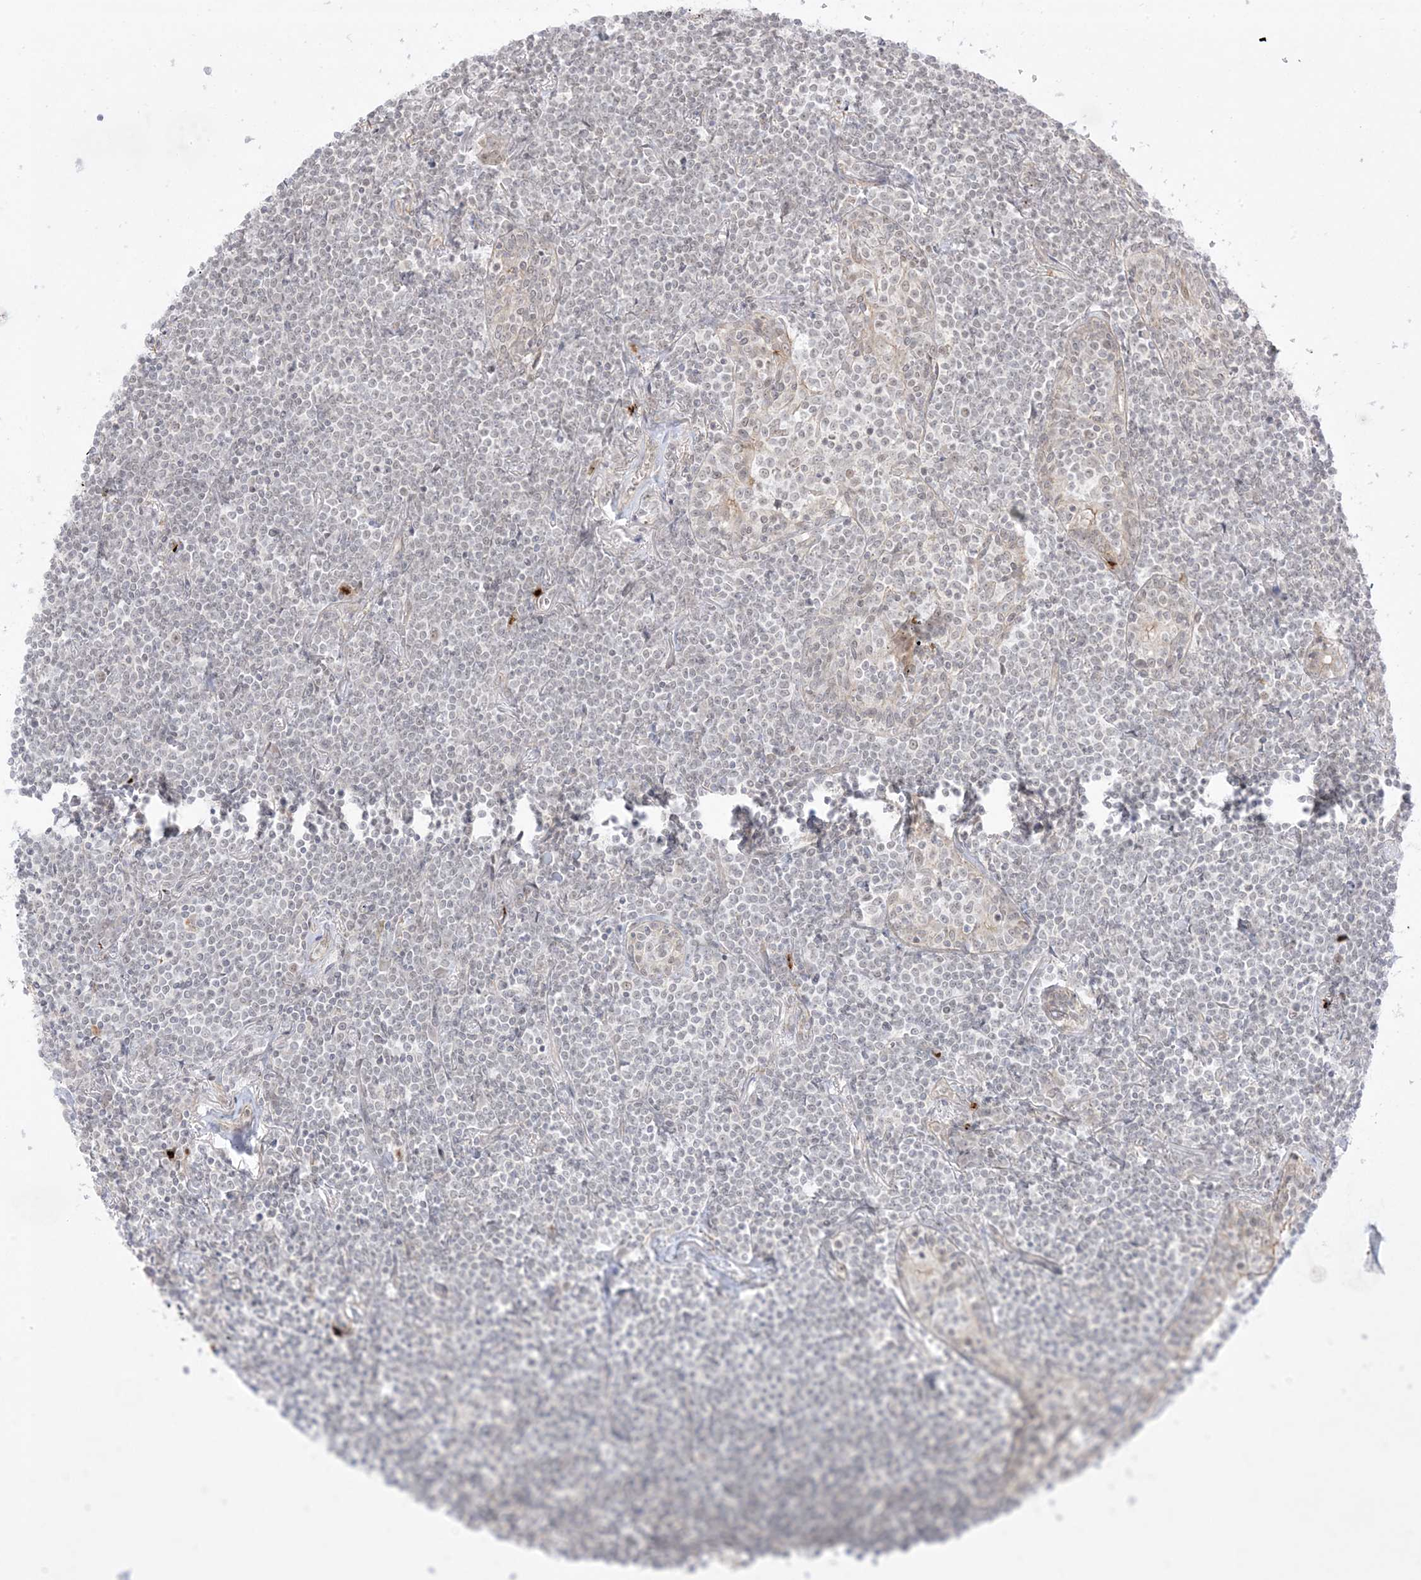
{"staining": {"intensity": "negative", "quantity": "none", "location": "none"}, "tissue": "lymphoma", "cell_type": "Tumor cells", "image_type": "cancer", "snomed": [{"axis": "morphology", "description": "Malignant lymphoma, non-Hodgkin's type, Low grade"}, {"axis": "topography", "description": "Lung"}], "caption": "This image is of malignant lymphoma, non-Hodgkin's type (low-grade) stained with IHC to label a protein in brown with the nuclei are counter-stained blue. There is no positivity in tumor cells.", "gene": "PTK6", "patient": {"sex": "female", "age": 71}}